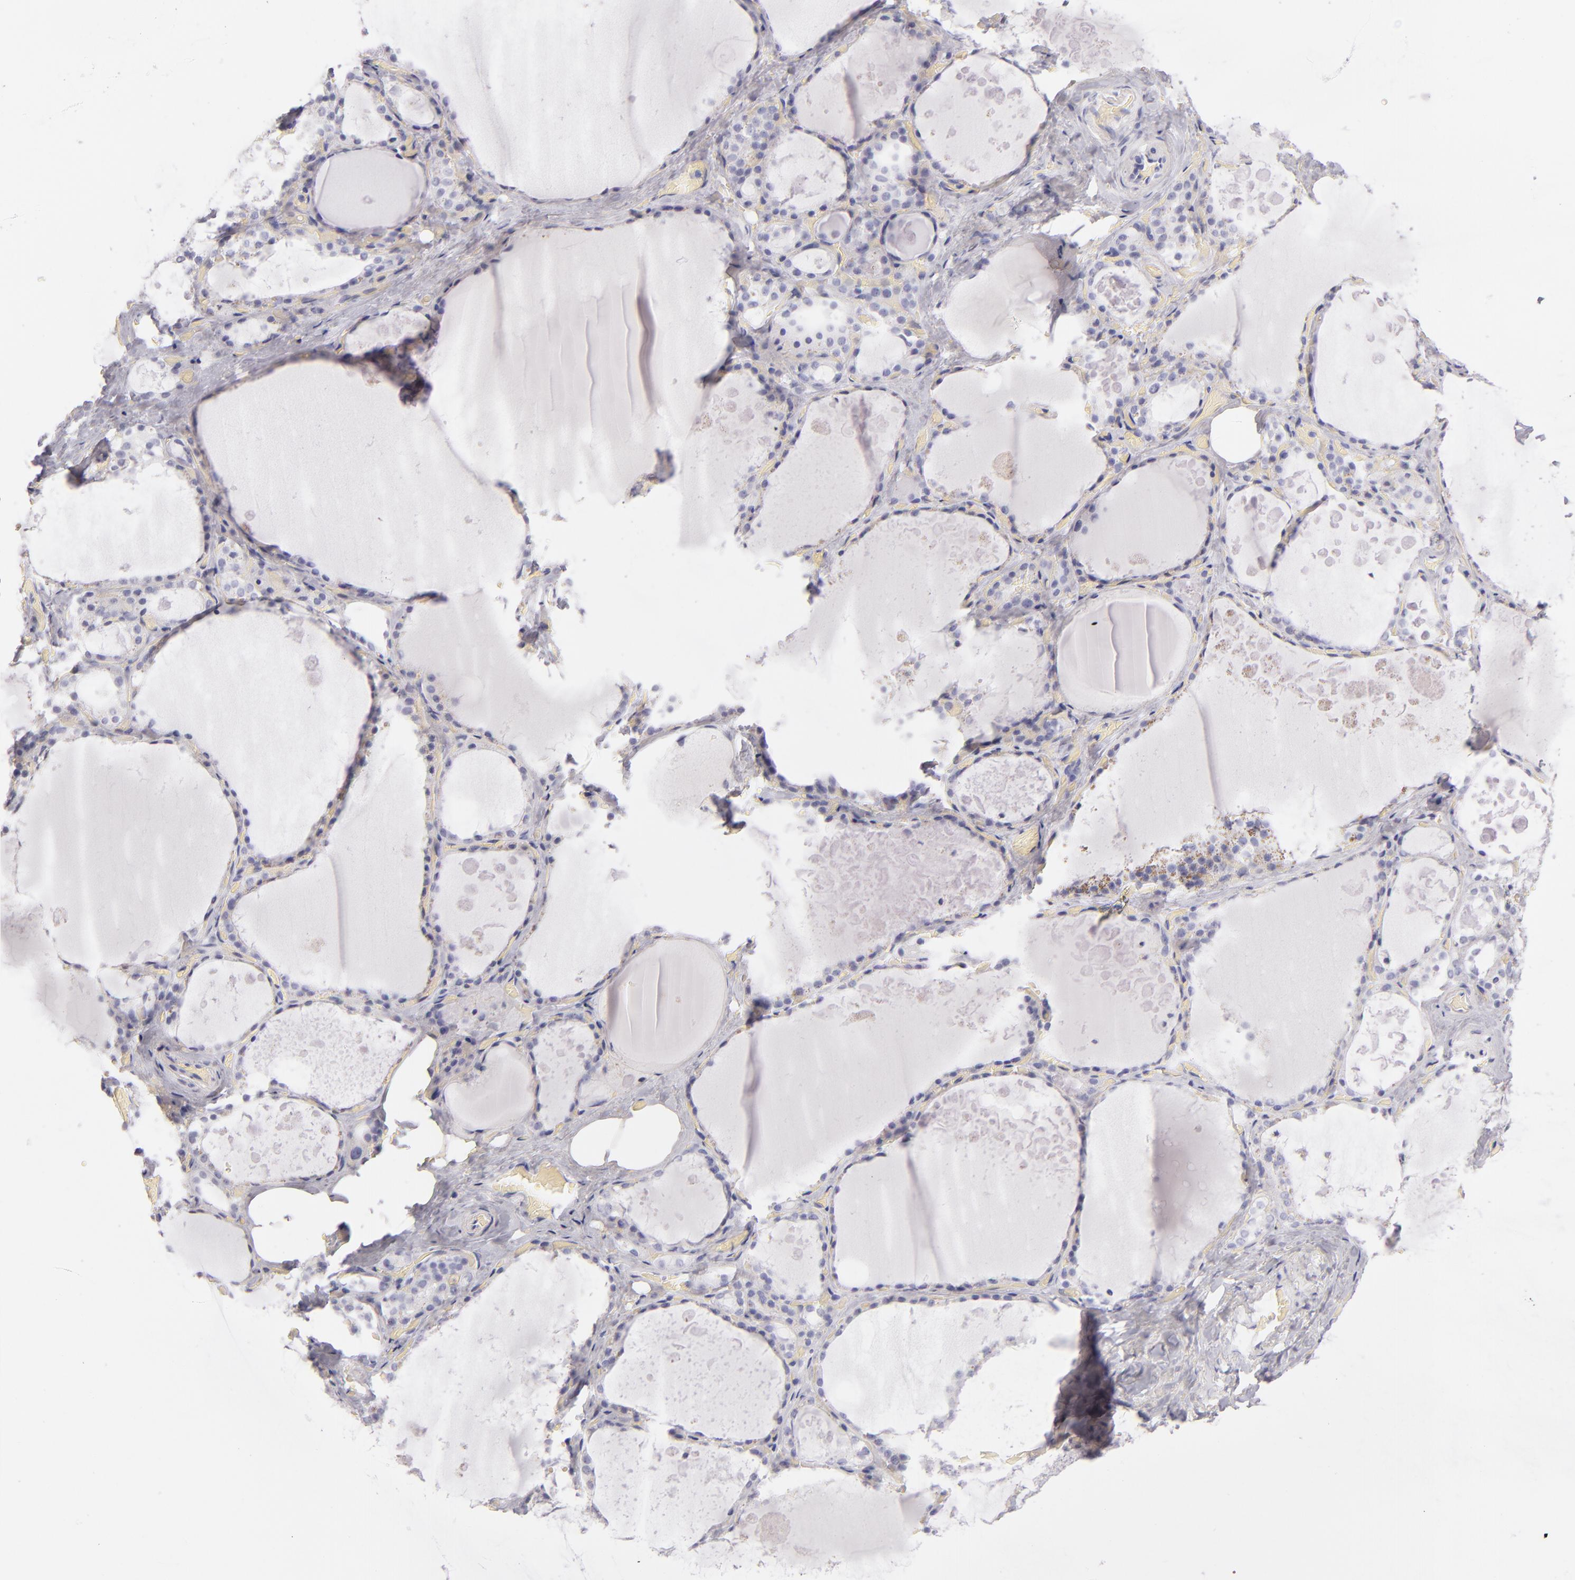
{"staining": {"intensity": "negative", "quantity": "none", "location": "none"}, "tissue": "thyroid gland", "cell_type": "Glandular cells", "image_type": "normal", "snomed": [{"axis": "morphology", "description": "Normal tissue, NOS"}, {"axis": "topography", "description": "Thyroid gland"}], "caption": "Immunohistochemistry (IHC) histopathology image of normal human thyroid gland stained for a protein (brown), which exhibits no staining in glandular cells.", "gene": "CD207", "patient": {"sex": "male", "age": 61}}